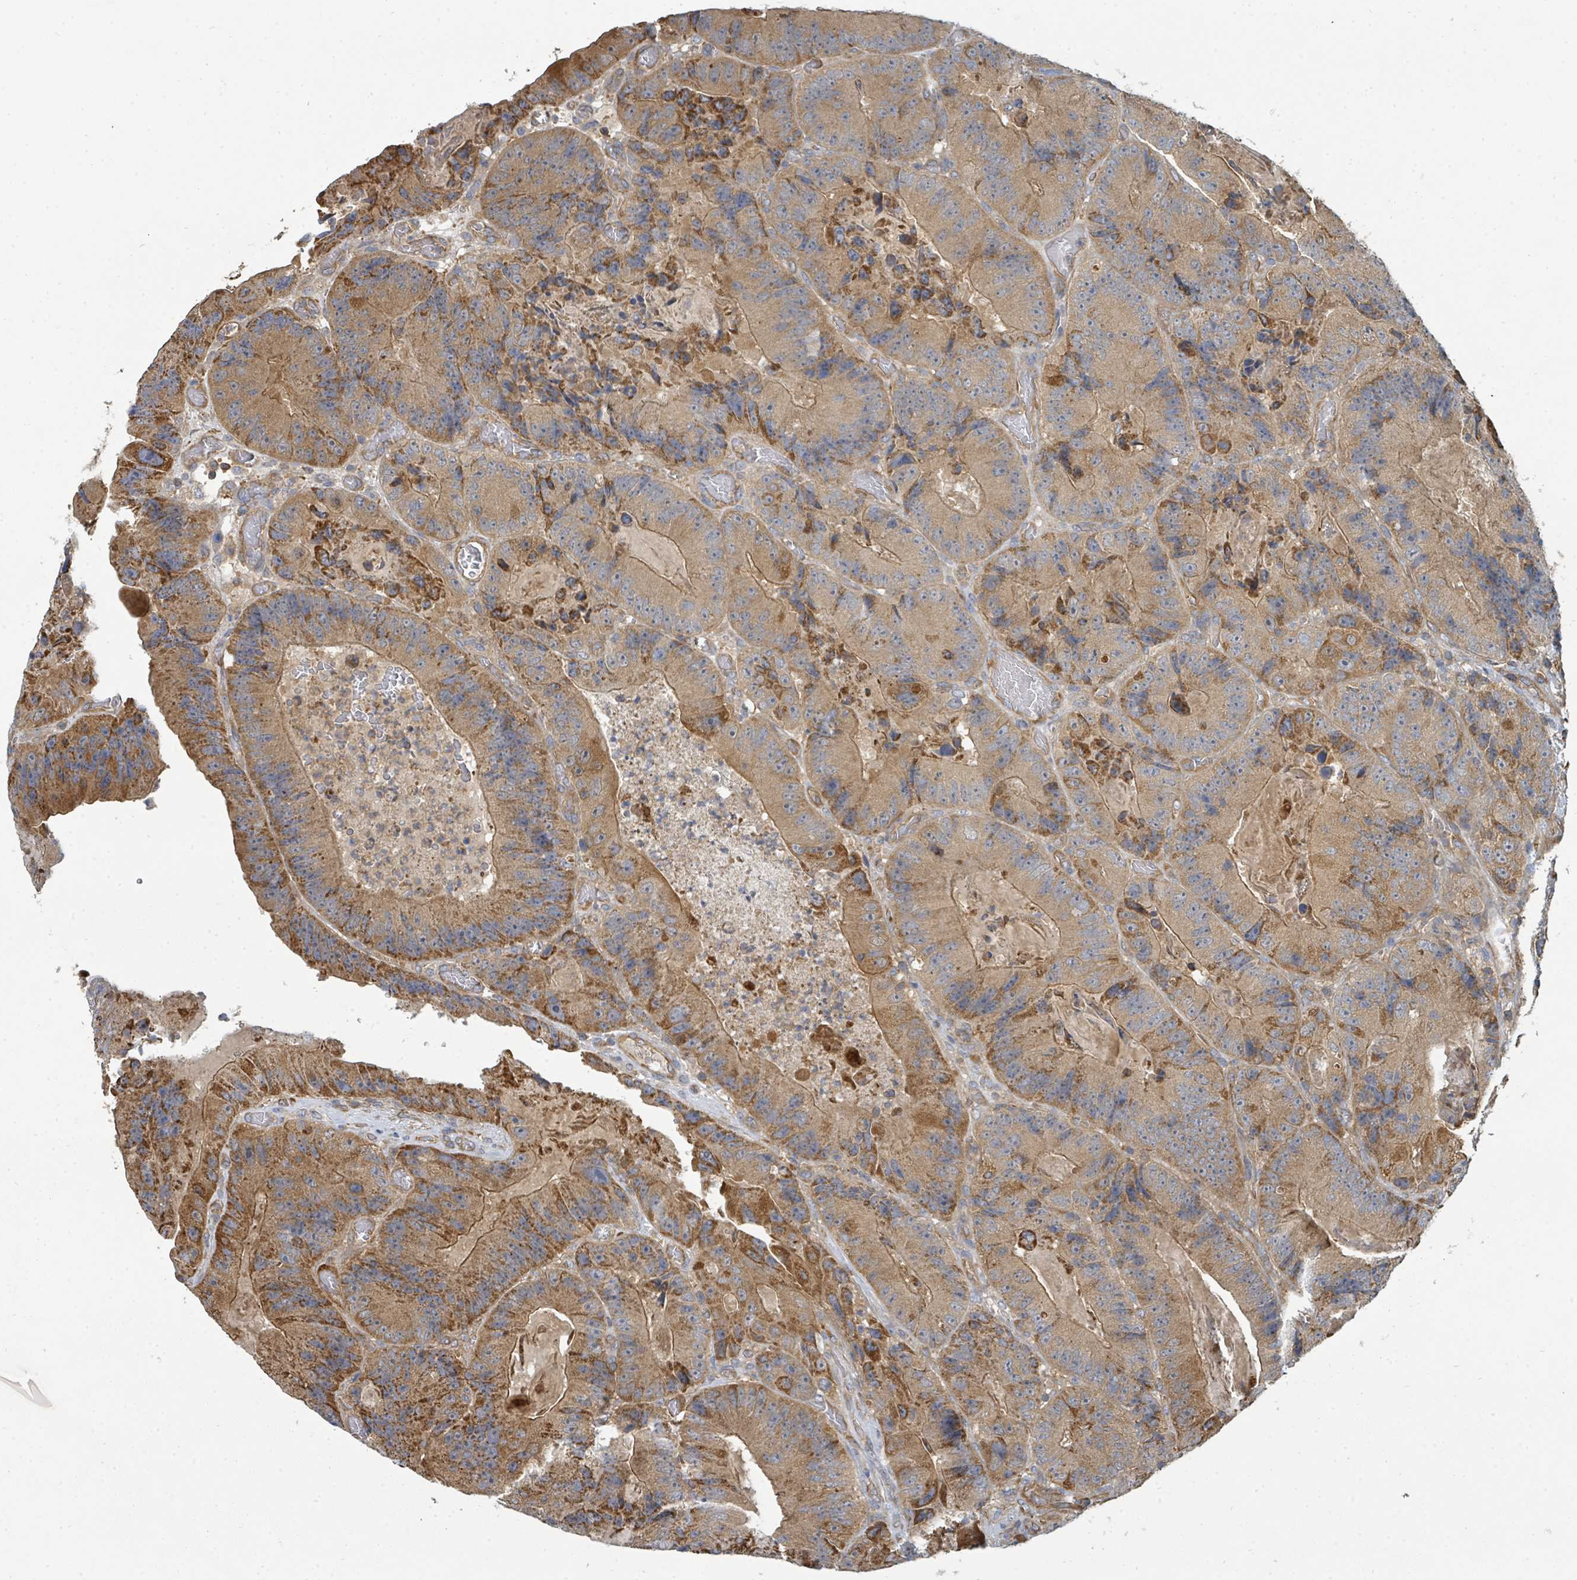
{"staining": {"intensity": "moderate", "quantity": ">75%", "location": "cytoplasmic/membranous"}, "tissue": "colorectal cancer", "cell_type": "Tumor cells", "image_type": "cancer", "snomed": [{"axis": "morphology", "description": "Adenocarcinoma, NOS"}, {"axis": "topography", "description": "Colon"}], "caption": "A high-resolution photomicrograph shows IHC staining of colorectal cancer, which shows moderate cytoplasmic/membranous expression in about >75% of tumor cells.", "gene": "BOLA2B", "patient": {"sex": "female", "age": 86}}